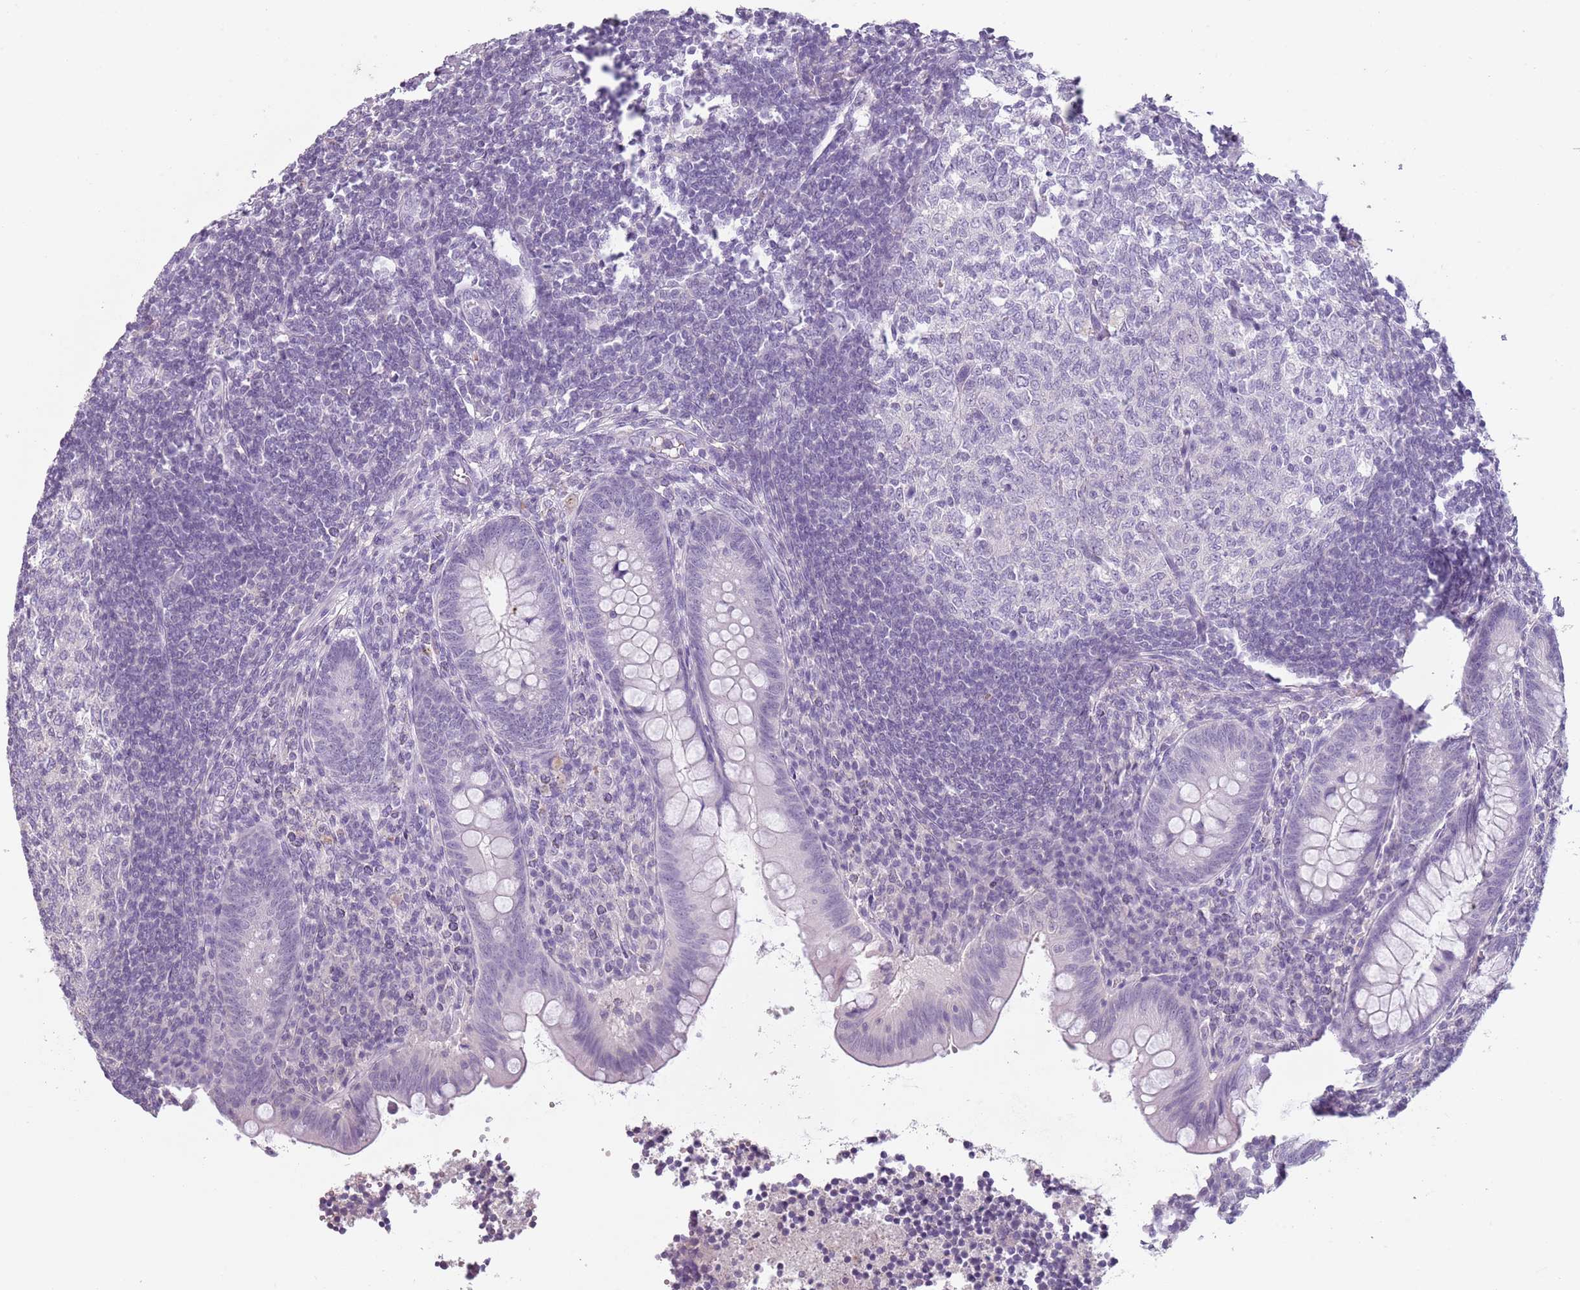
{"staining": {"intensity": "negative", "quantity": "none", "location": "none"}, "tissue": "appendix", "cell_type": "Glandular cells", "image_type": "normal", "snomed": [{"axis": "morphology", "description": "Normal tissue, NOS"}, {"axis": "topography", "description": "Appendix"}], "caption": "The image displays no staining of glandular cells in normal appendix.", "gene": "PIEZO1", "patient": {"sex": "female", "age": 33}}